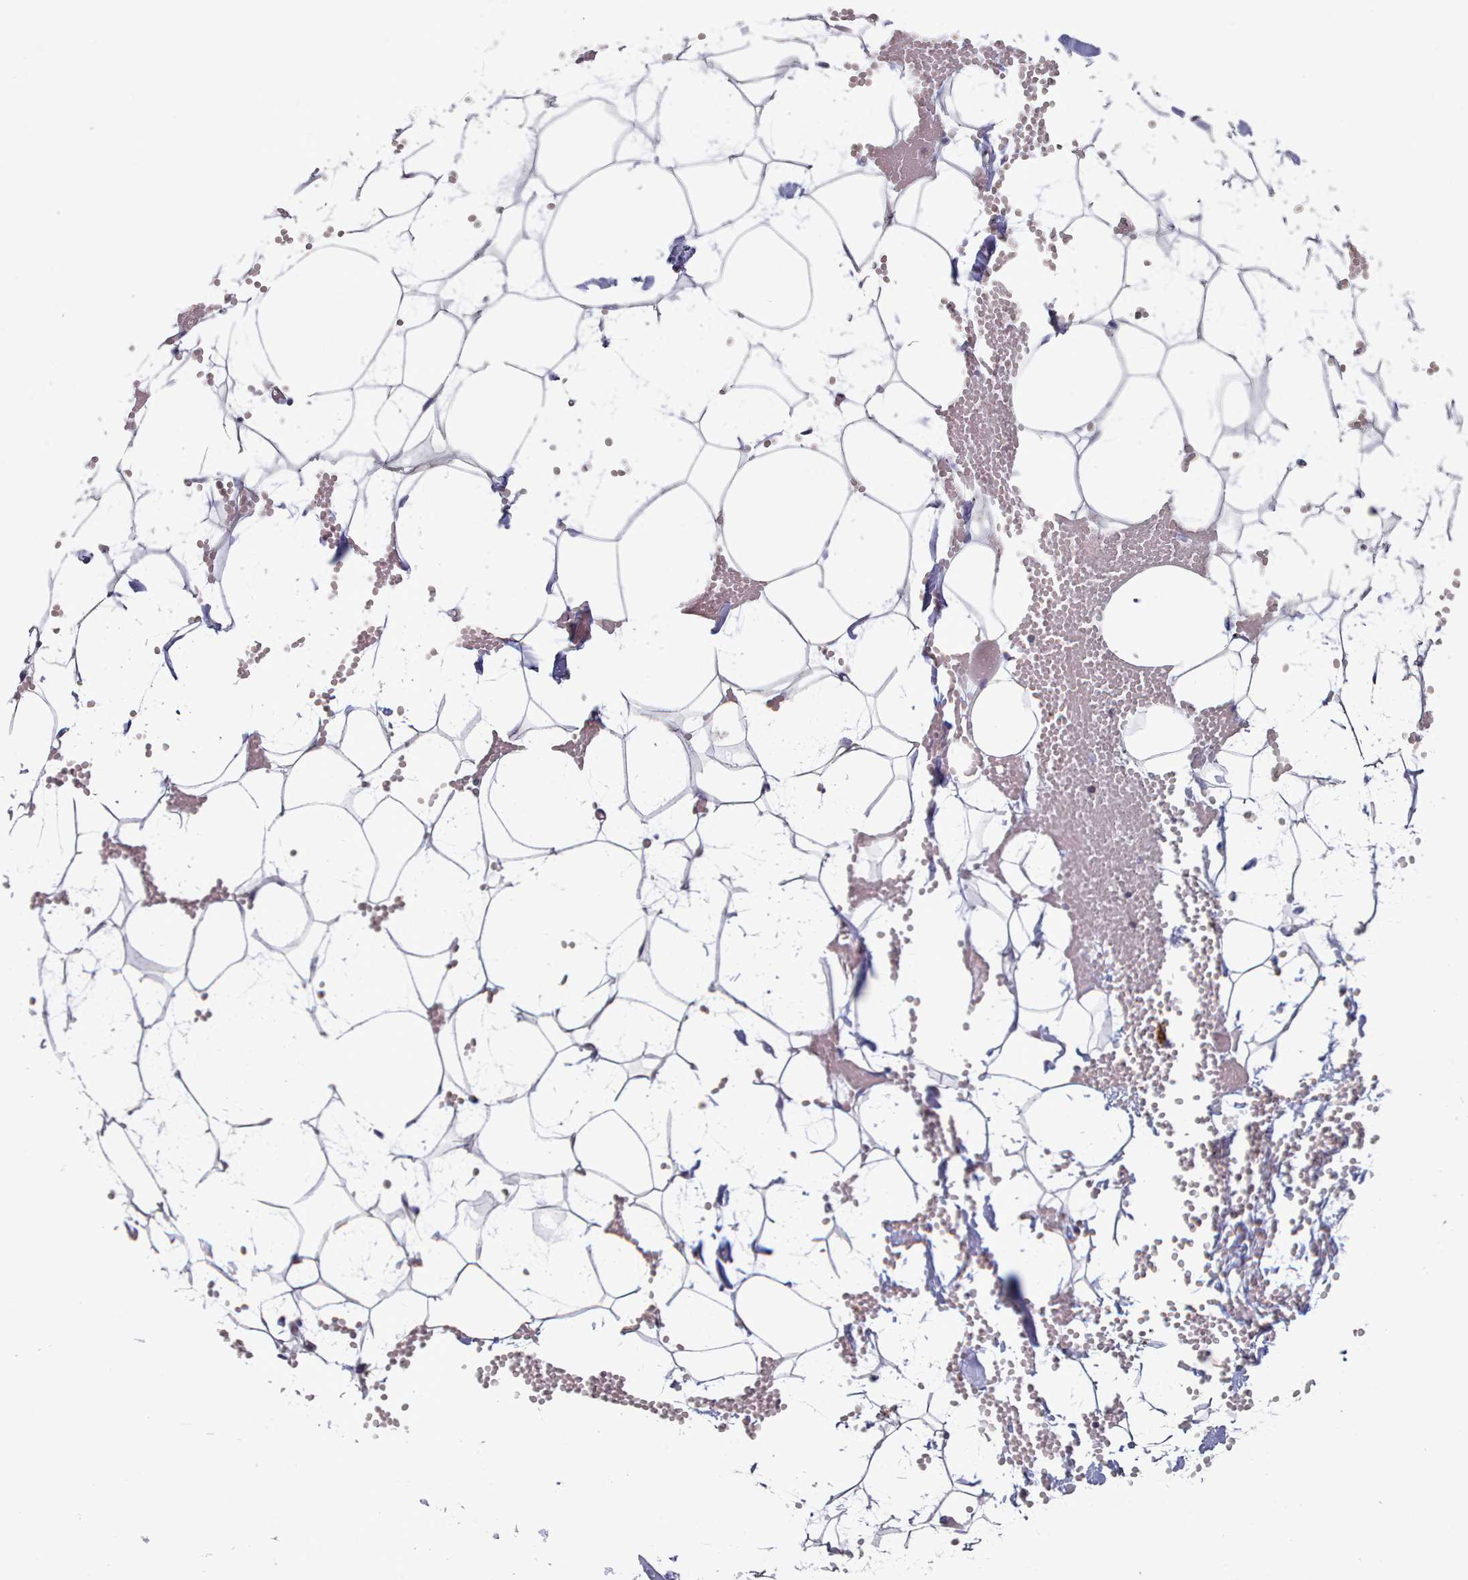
{"staining": {"intensity": "negative", "quantity": "none", "location": "none"}, "tissue": "adipose tissue", "cell_type": "Adipocytes", "image_type": "normal", "snomed": [{"axis": "morphology", "description": "Normal tissue, NOS"}, {"axis": "topography", "description": "Breast"}], "caption": "This is a image of immunohistochemistry staining of unremarkable adipose tissue, which shows no staining in adipocytes.", "gene": "G6PC1", "patient": {"sex": "female", "age": 23}}